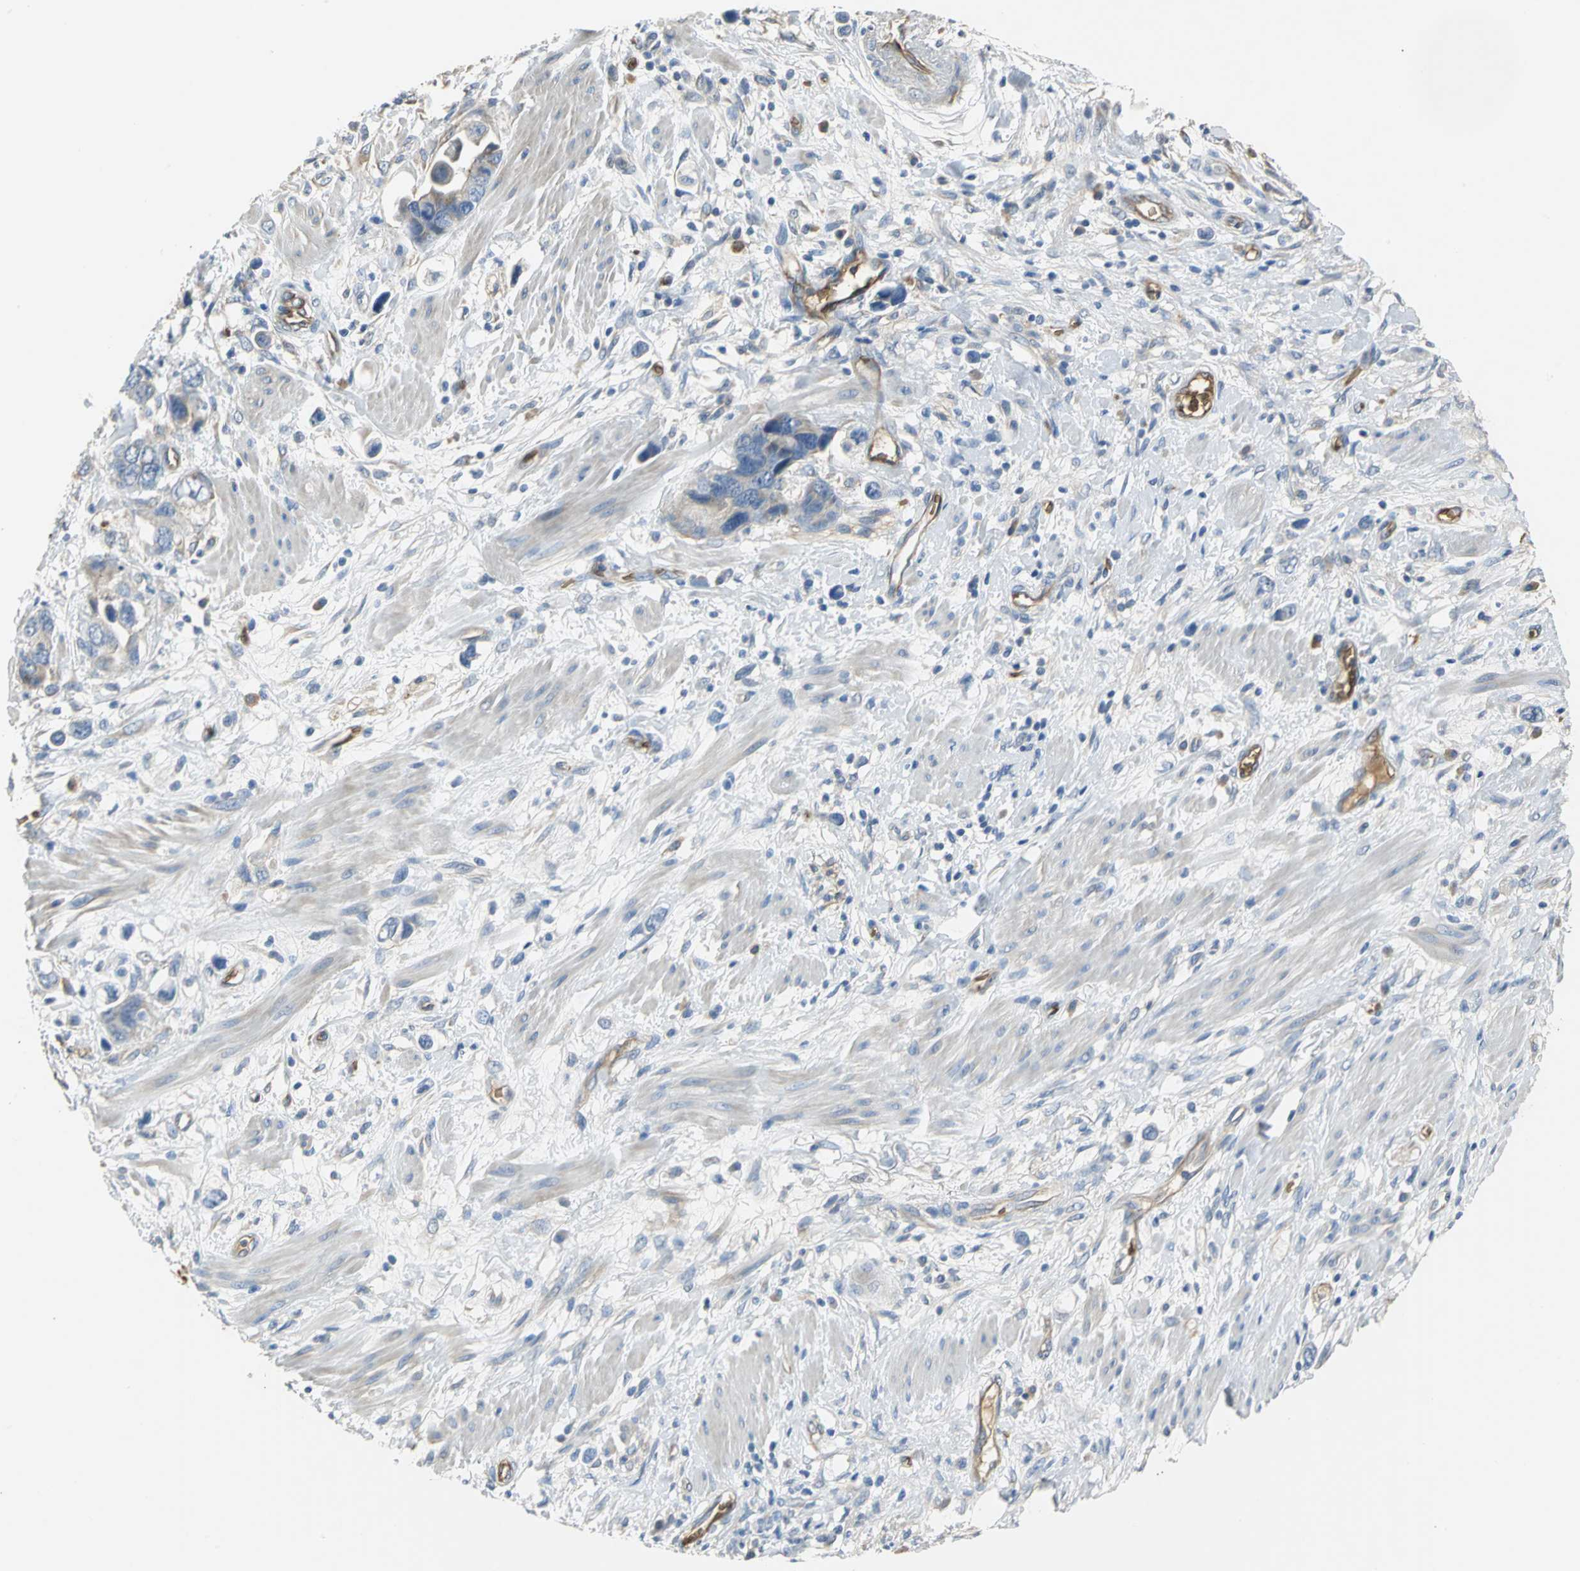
{"staining": {"intensity": "weak", "quantity": "25%-75%", "location": "cytoplasmic/membranous"}, "tissue": "stomach cancer", "cell_type": "Tumor cells", "image_type": "cancer", "snomed": [{"axis": "morphology", "description": "Adenocarcinoma, NOS"}, {"axis": "topography", "description": "Stomach, lower"}], "caption": "Human stomach cancer (adenocarcinoma) stained with a brown dye displays weak cytoplasmic/membranous positive positivity in approximately 25%-75% of tumor cells.", "gene": "TREM1", "patient": {"sex": "female", "age": 93}}